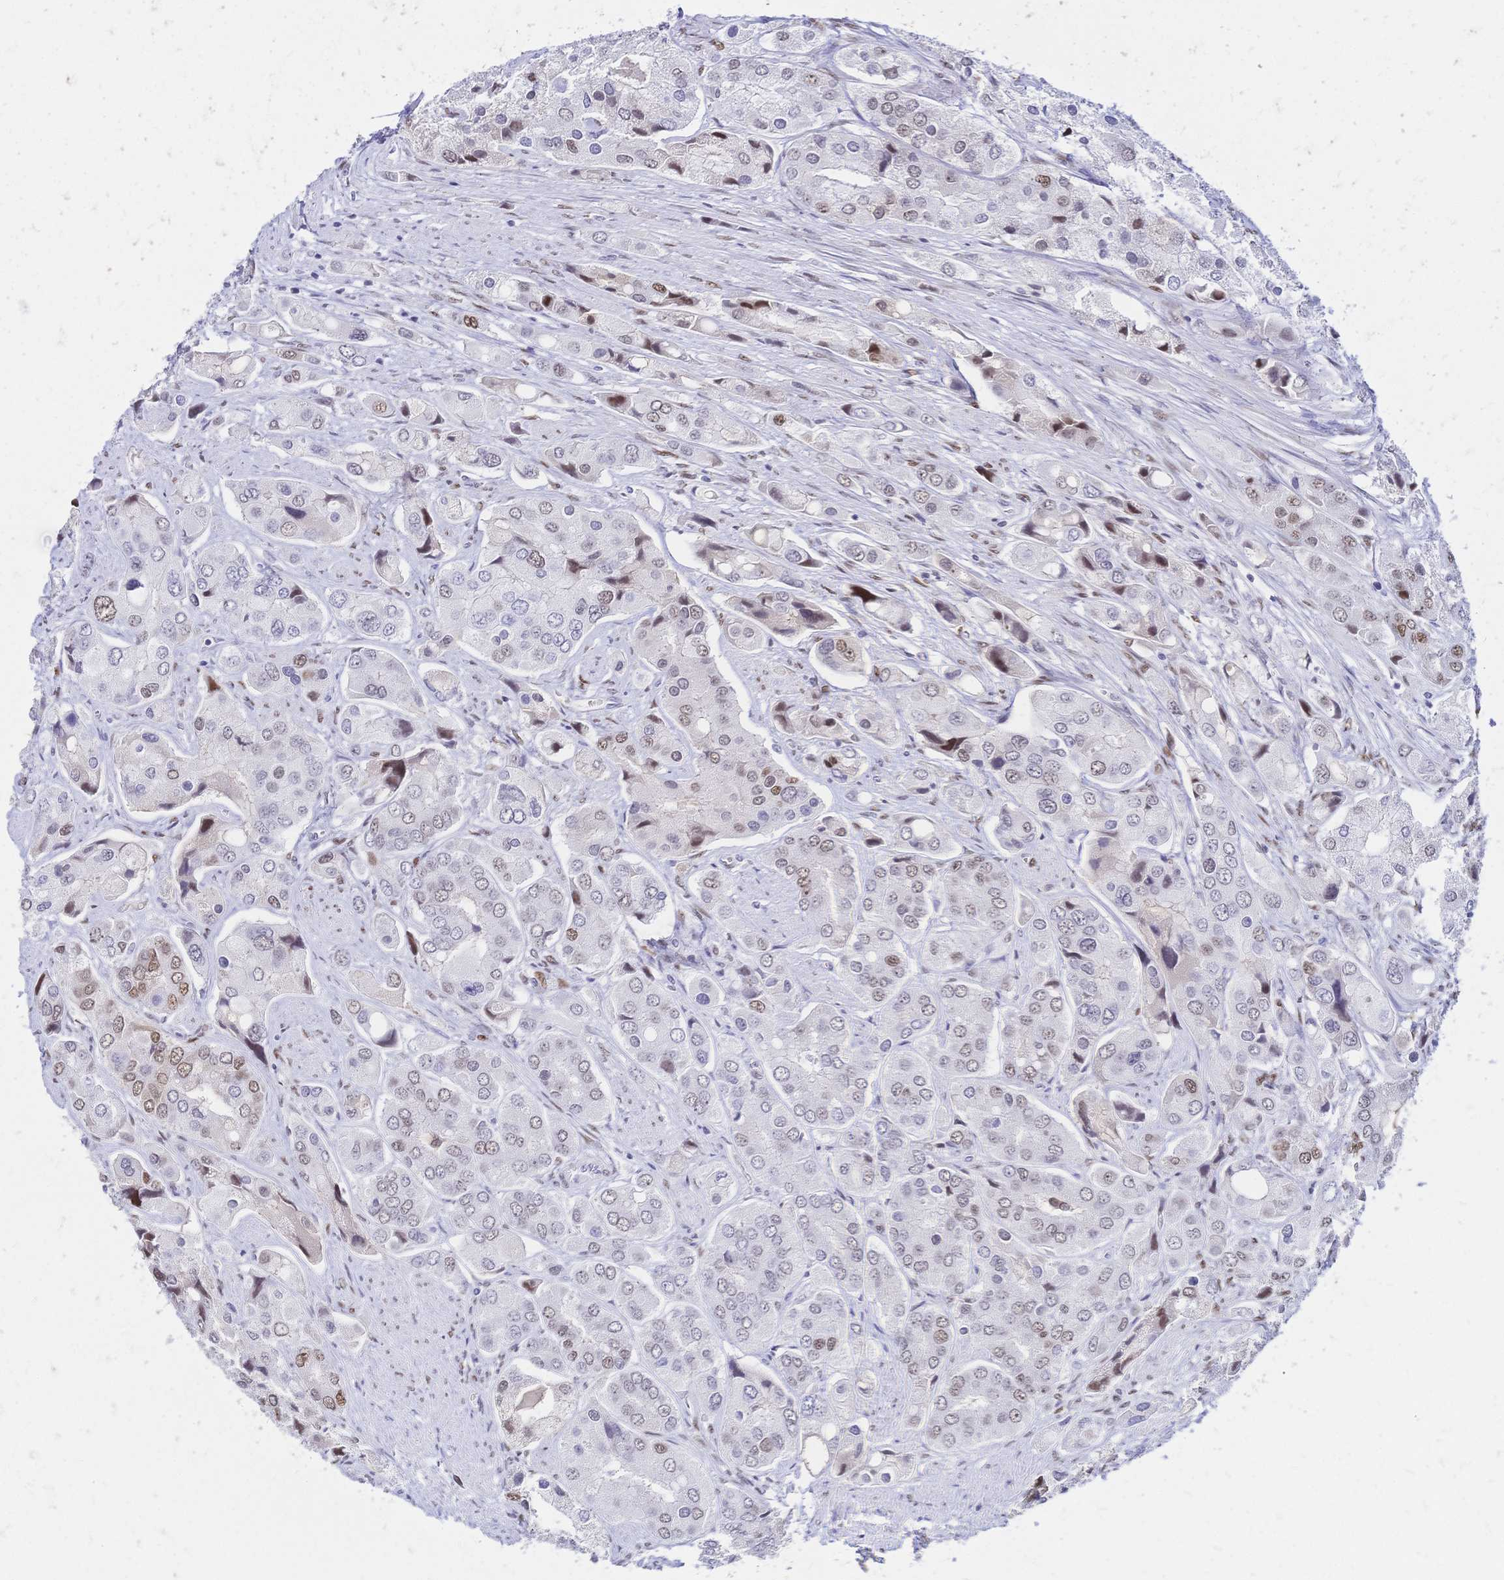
{"staining": {"intensity": "moderate", "quantity": "<25%", "location": "nuclear"}, "tissue": "prostate cancer", "cell_type": "Tumor cells", "image_type": "cancer", "snomed": [{"axis": "morphology", "description": "Adenocarcinoma, Low grade"}, {"axis": "topography", "description": "Prostate"}], "caption": "Human prostate cancer (adenocarcinoma (low-grade)) stained with a brown dye exhibits moderate nuclear positive expression in about <25% of tumor cells.", "gene": "NFIC", "patient": {"sex": "male", "age": 69}}